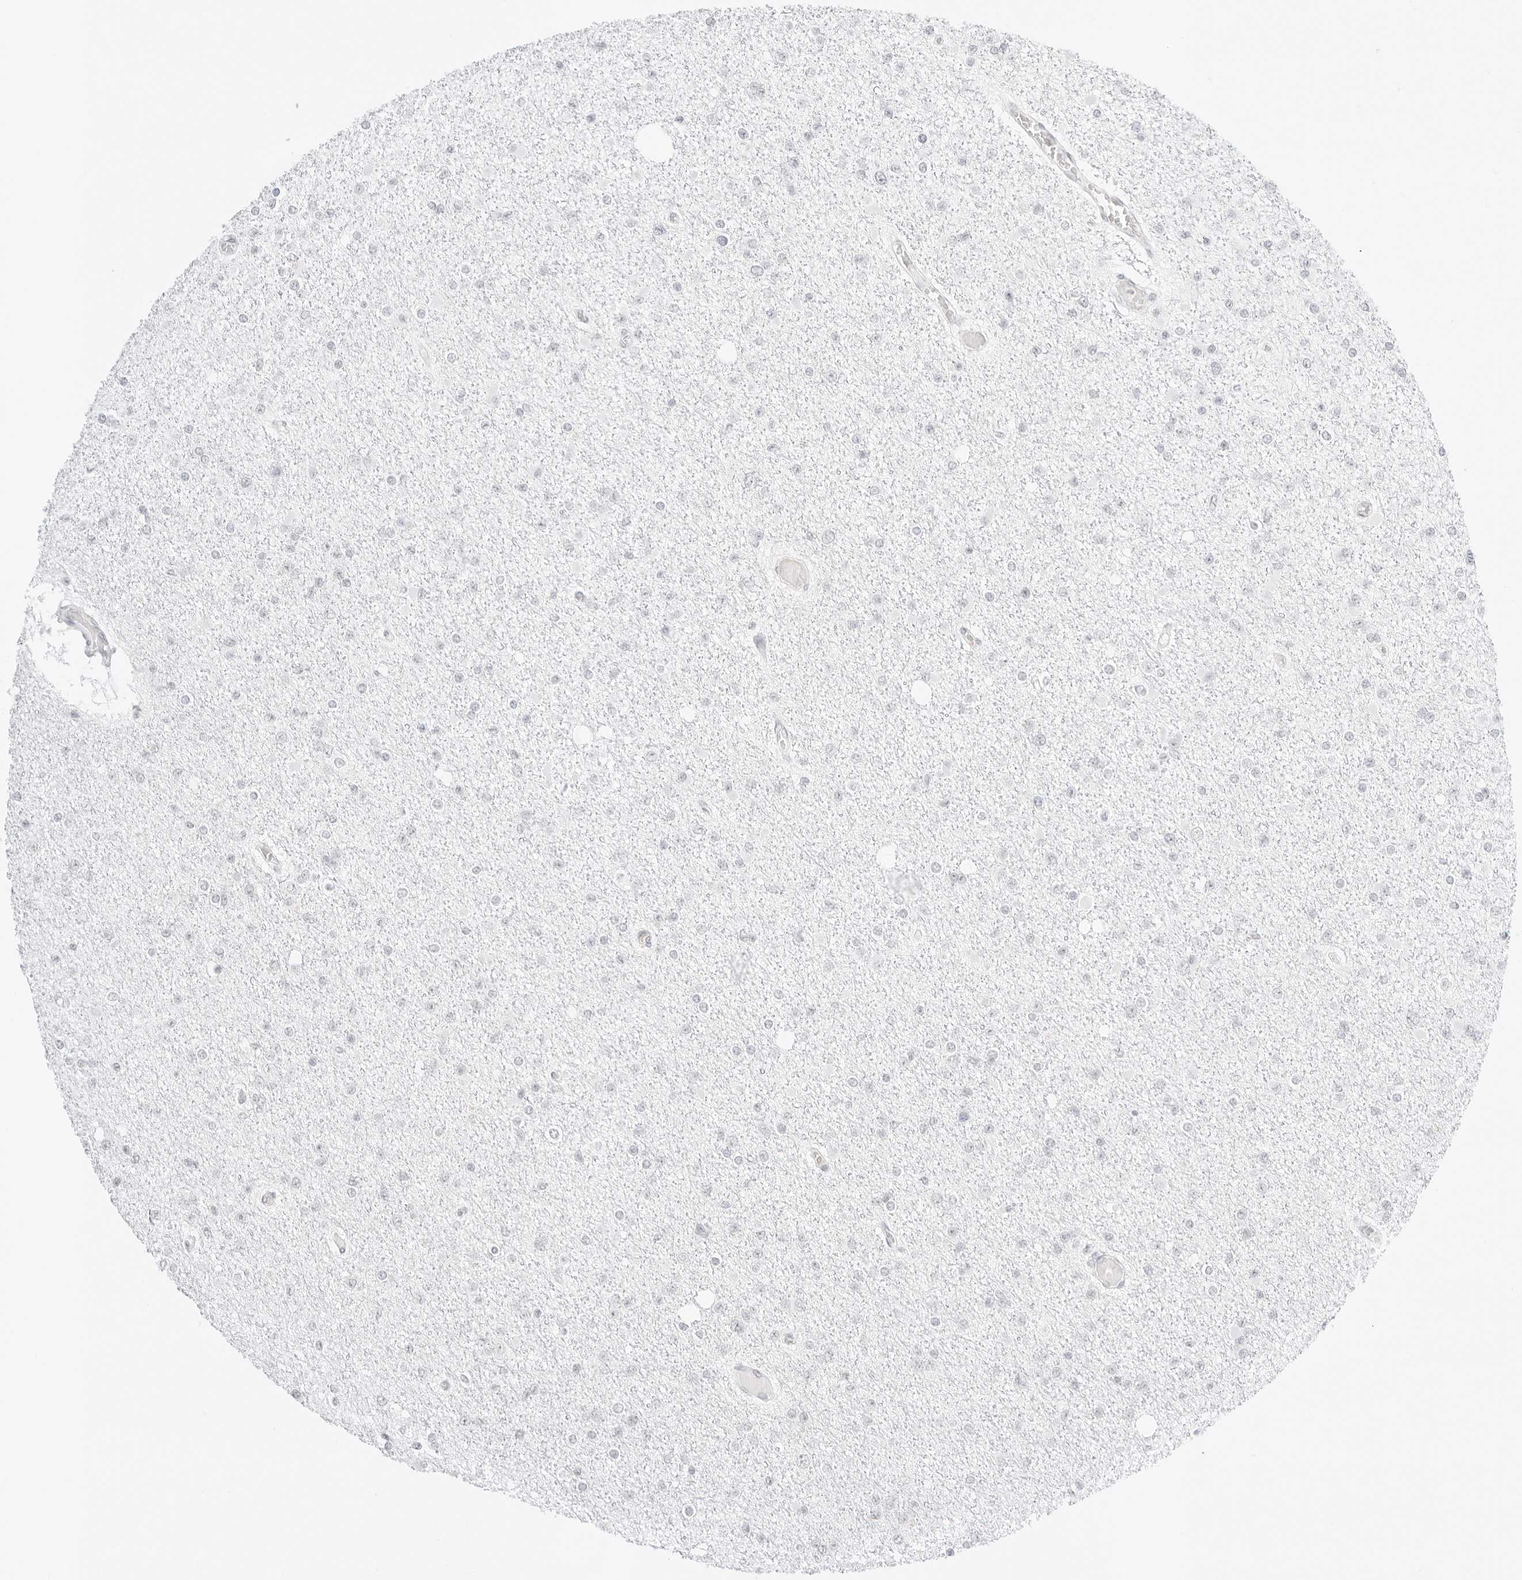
{"staining": {"intensity": "negative", "quantity": "none", "location": "none"}, "tissue": "glioma", "cell_type": "Tumor cells", "image_type": "cancer", "snomed": [{"axis": "morphology", "description": "Glioma, malignant, Low grade"}, {"axis": "topography", "description": "Brain"}], "caption": "An image of human malignant glioma (low-grade) is negative for staining in tumor cells.", "gene": "FBLN5", "patient": {"sex": "female", "age": 22}}